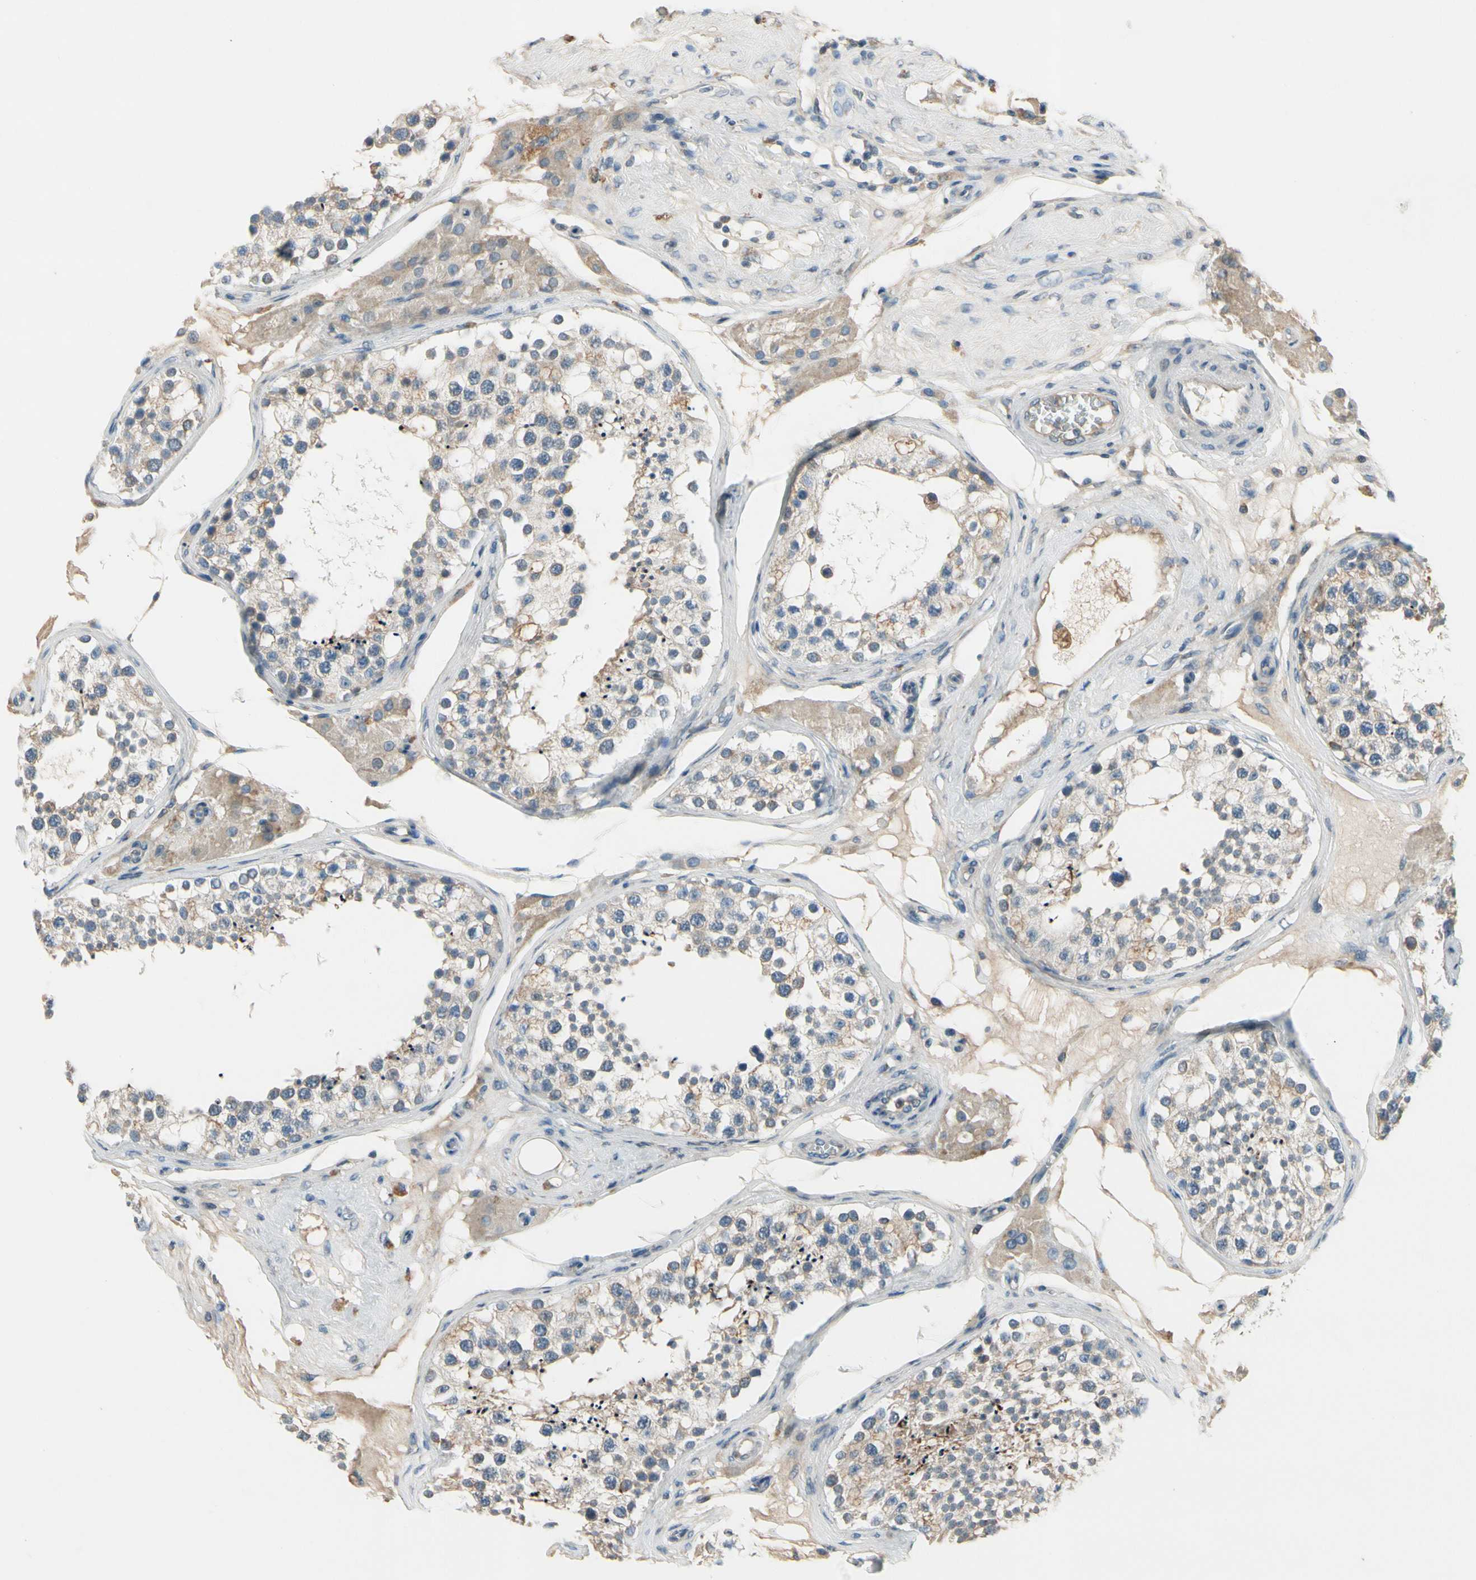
{"staining": {"intensity": "strong", "quantity": "<25%", "location": "cytoplasmic/membranous"}, "tissue": "testis", "cell_type": "Cells in seminiferous ducts", "image_type": "normal", "snomed": [{"axis": "morphology", "description": "Normal tissue, NOS"}, {"axis": "topography", "description": "Testis"}], "caption": "Testis stained for a protein (brown) shows strong cytoplasmic/membranous positive staining in about <25% of cells in seminiferous ducts.", "gene": "PIP5K1B", "patient": {"sex": "male", "age": 68}}